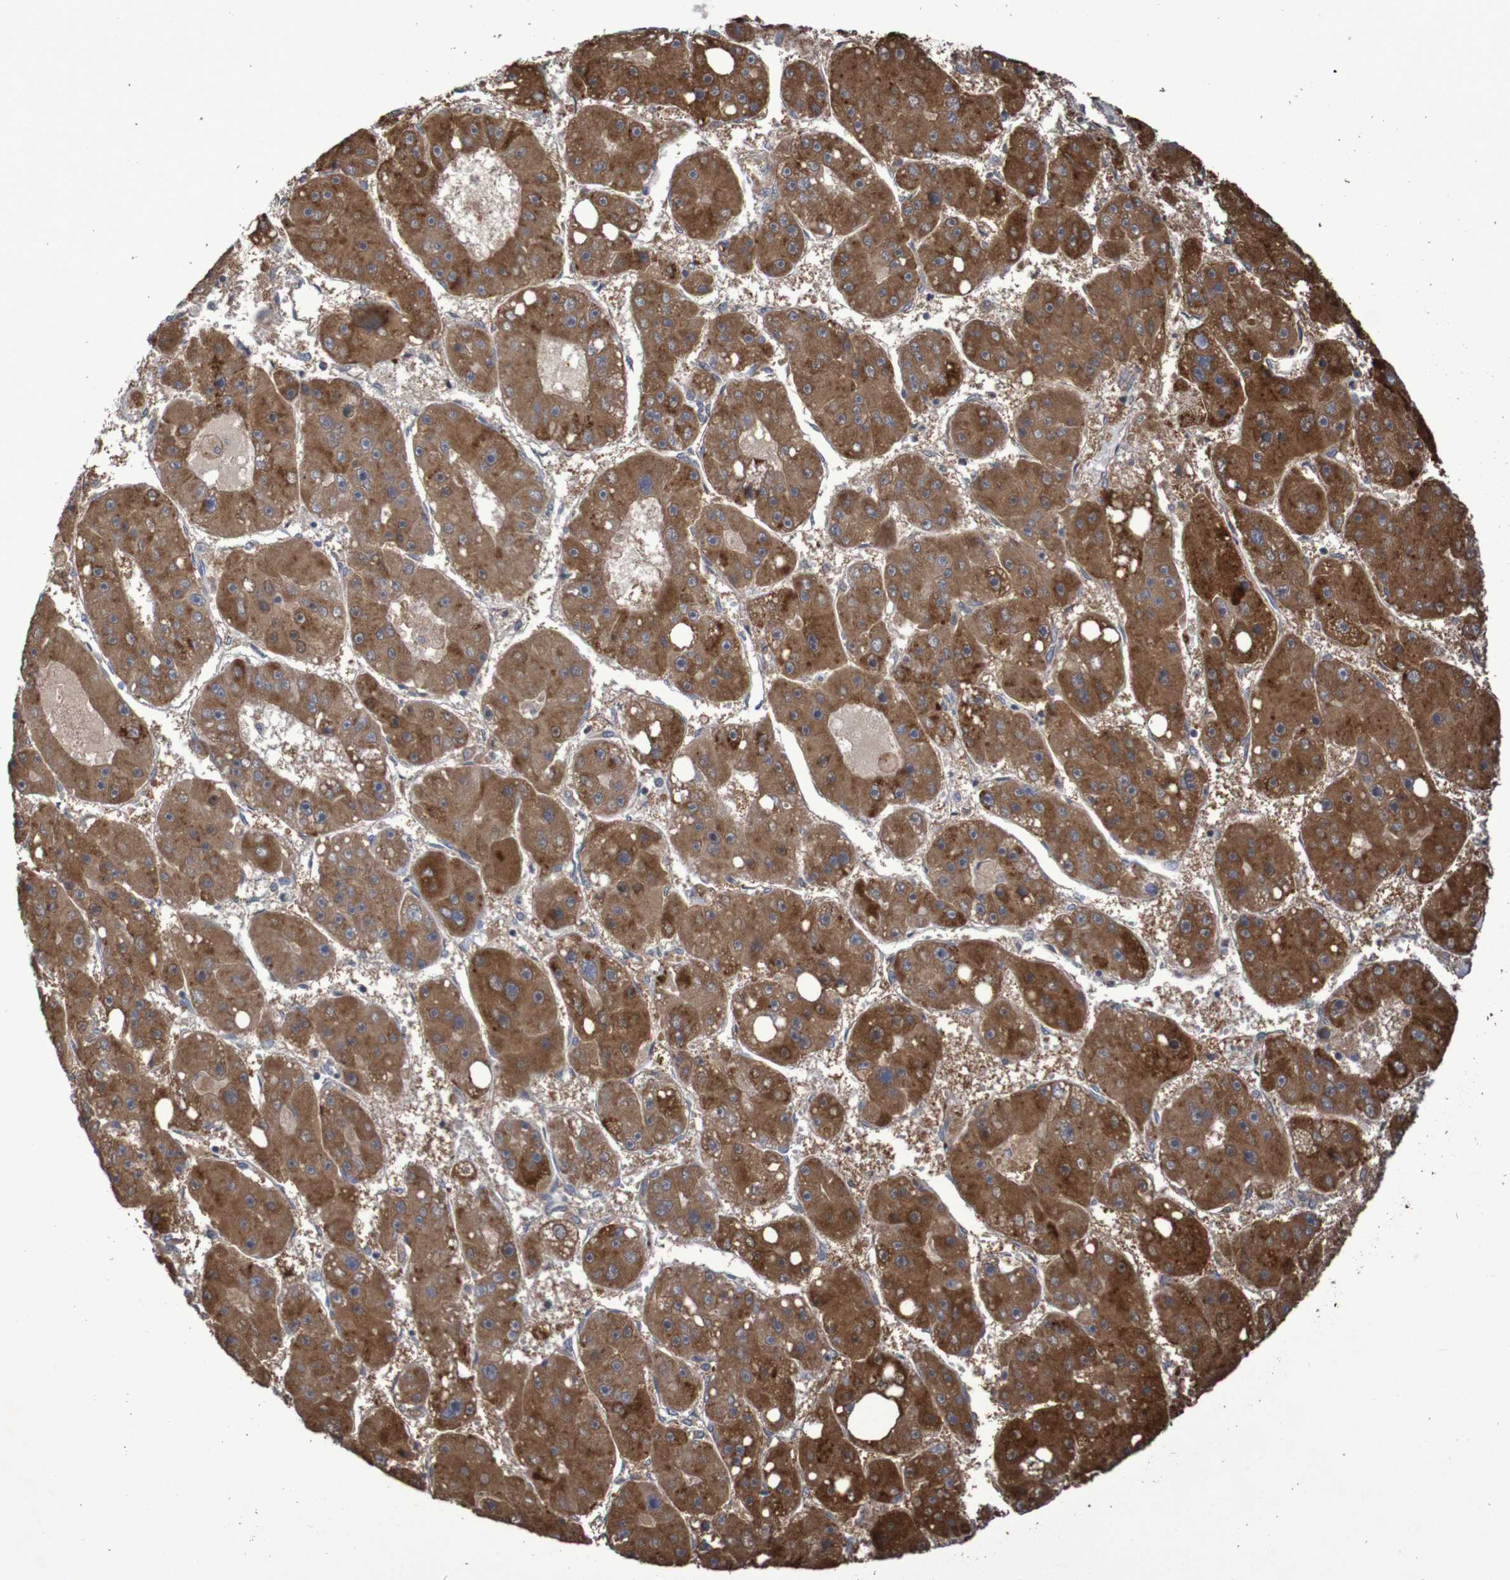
{"staining": {"intensity": "moderate", "quantity": ">75%", "location": "cytoplasmic/membranous"}, "tissue": "liver cancer", "cell_type": "Tumor cells", "image_type": "cancer", "snomed": [{"axis": "morphology", "description": "Carcinoma, Hepatocellular, NOS"}, {"axis": "topography", "description": "Liver"}], "caption": "Liver cancer was stained to show a protein in brown. There is medium levels of moderate cytoplasmic/membranous expression in approximately >75% of tumor cells.", "gene": "PHYH", "patient": {"sex": "female", "age": 61}}